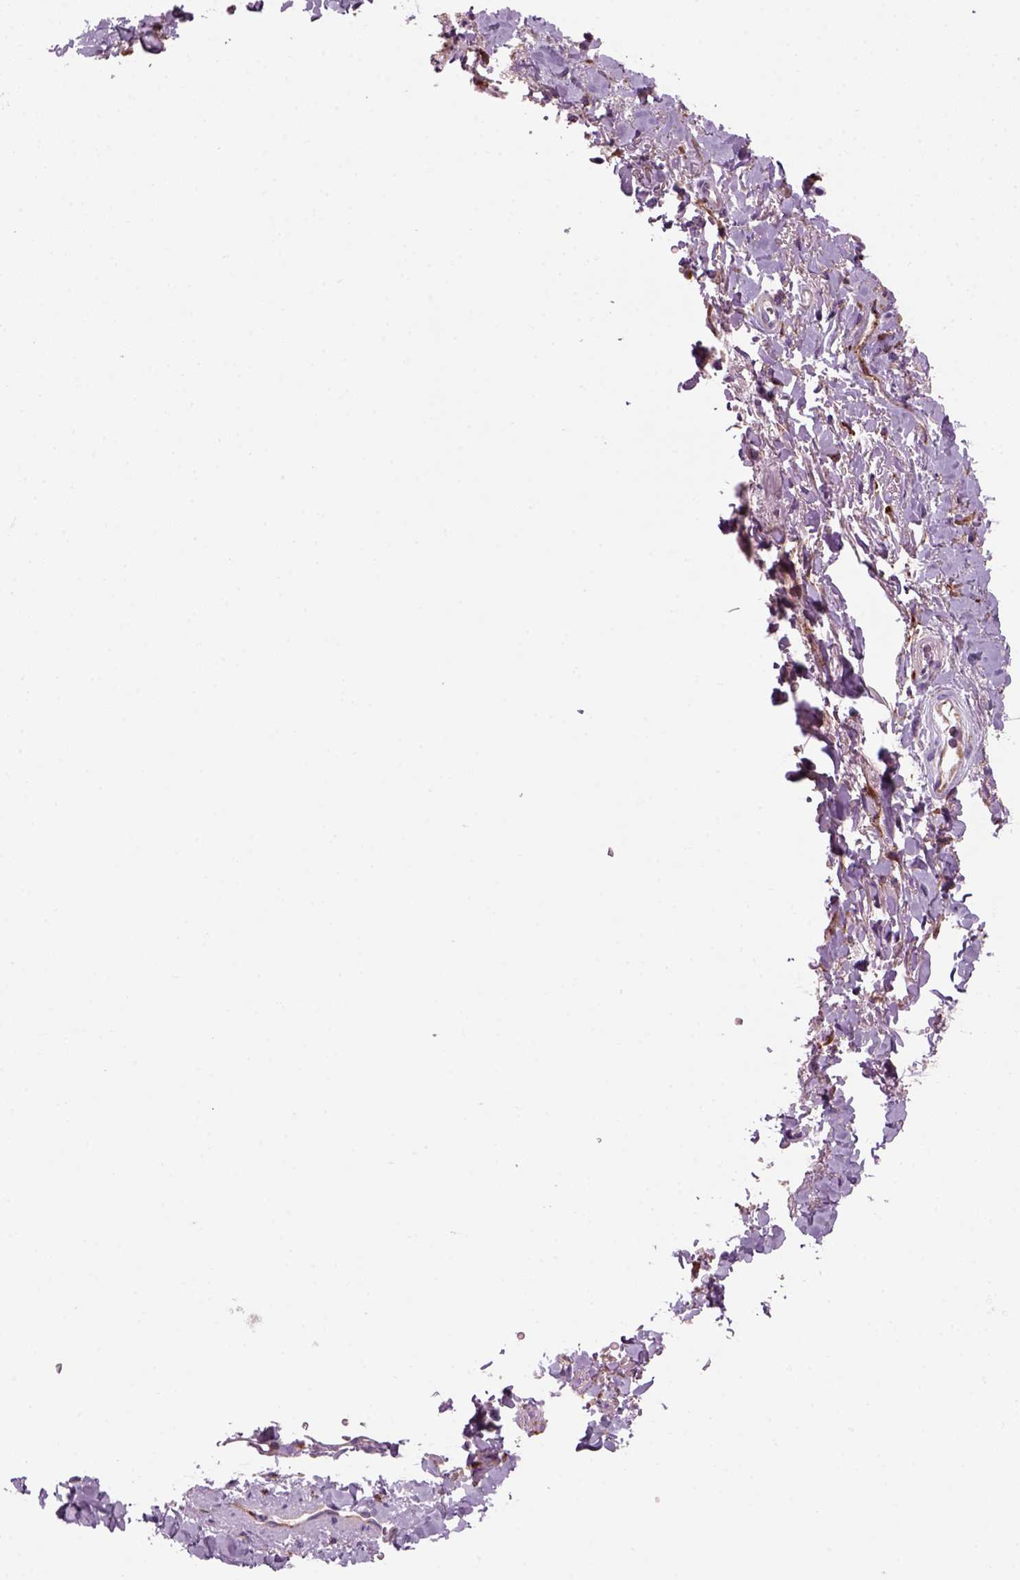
{"staining": {"intensity": "negative", "quantity": "none", "location": "none"}, "tissue": "adipose tissue", "cell_type": "Adipocytes", "image_type": "normal", "snomed": [{"axis": "morphology", "description": "Normal tissue, NOS"}, {"axis": "topography", "description": "Anal"}, {"axis": "topography", "description": "Peripheral nerve tissue"}], "caption": "Immunohistochemistry image of unremarkable human adipose tissue stained for a protein (brown), which demonstrates no expression in adipocytes. (Stains: DAB (3,3'-diaminobenzidine) immunohistochemistry with hematoxylin counter stain, Microscopy: brightfield microscopy at high magnification).", "gene": "MARCKS", "patient": {"sex": "male", "age": 53}}